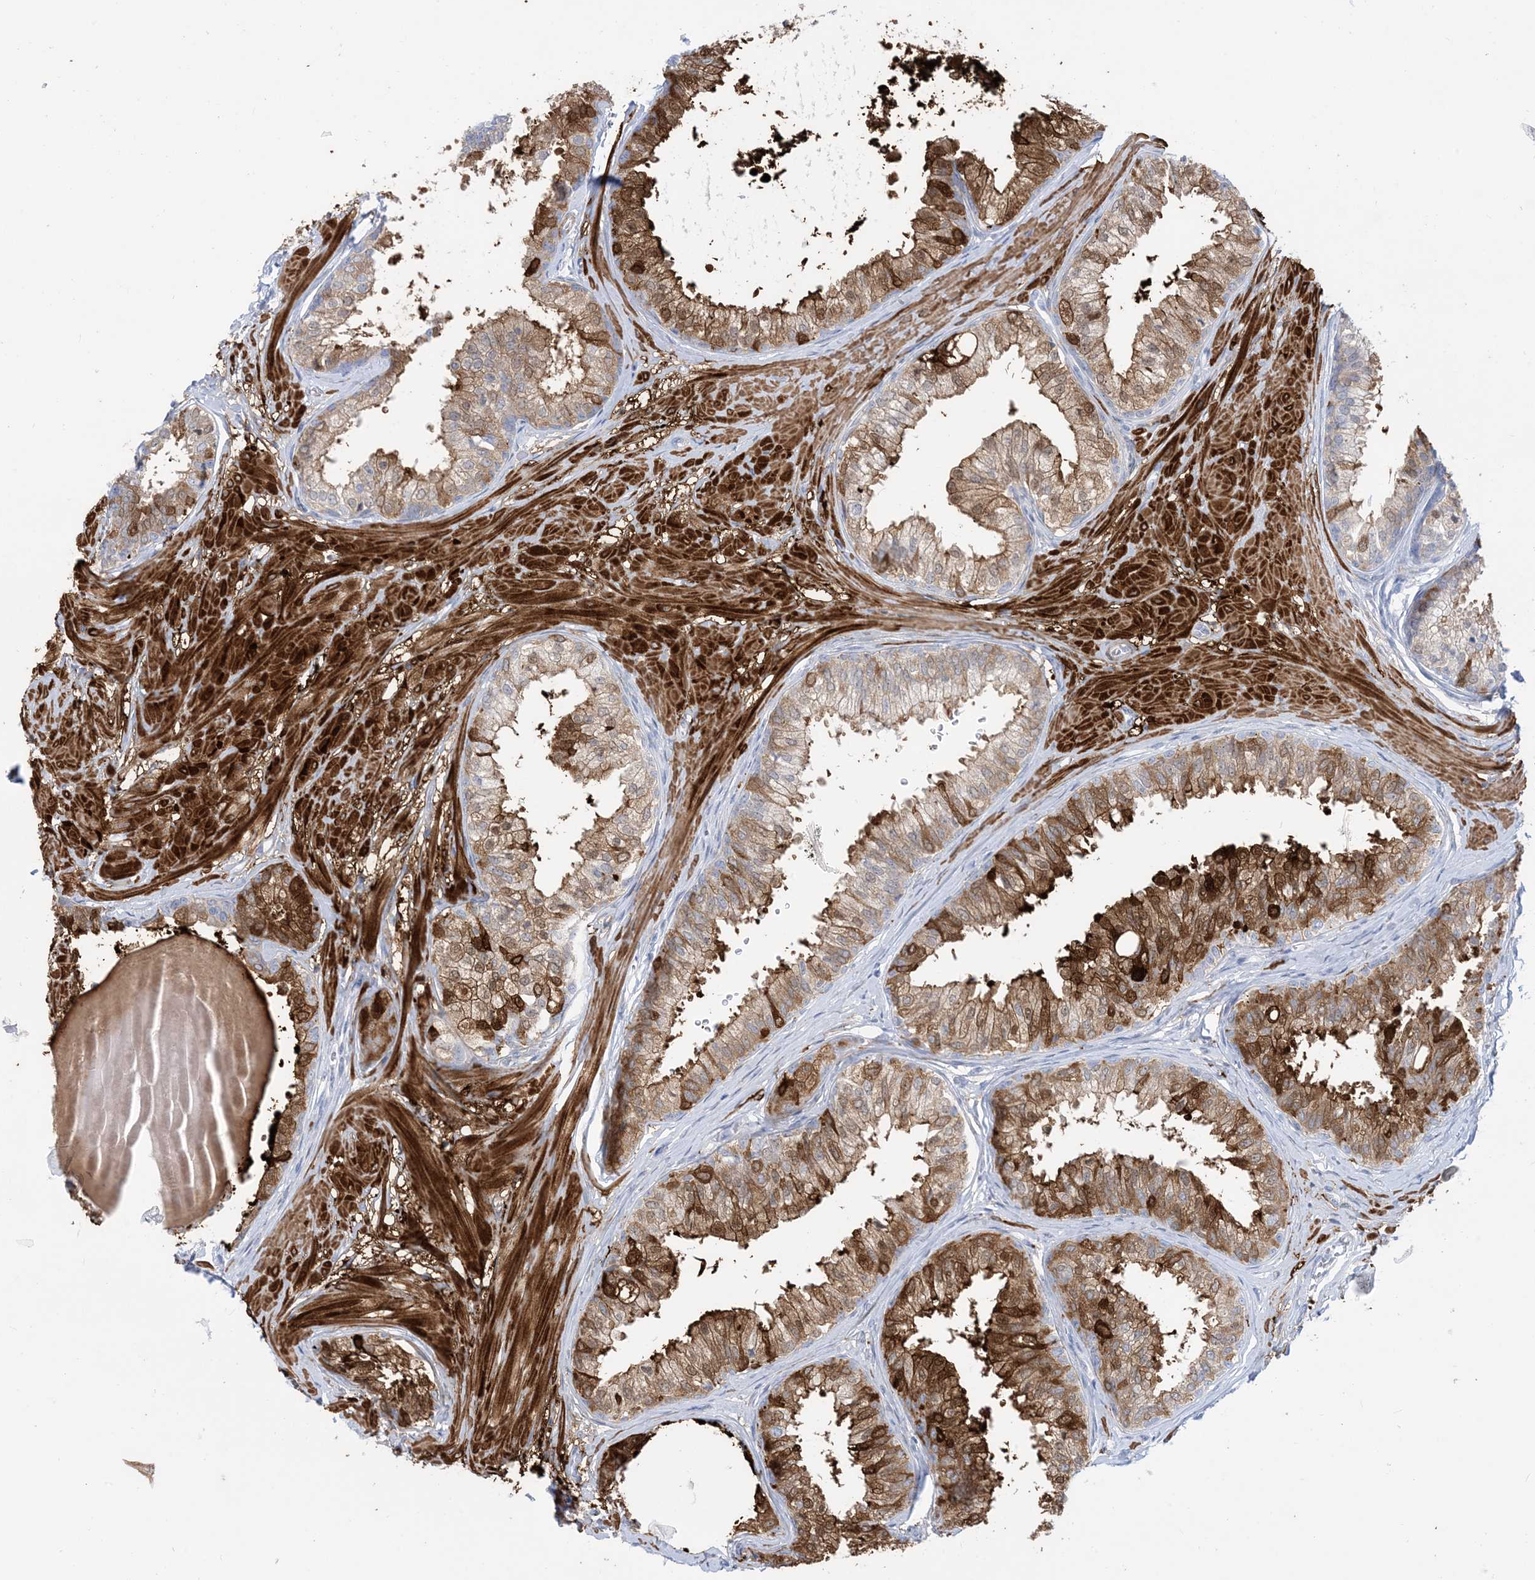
{"staining": {"intensity": "strong", "quantity": "25%-75%", "location": "cytoplasmic/membranous,nuclear"}, "tissue": "prostate", "cell_type": "Glandular cells", "image_type": "normal", "snomed": [{"axis": "morphology", "description": "Normal tissue, NOS"}, {"axis": "topography", "description": "Prostate"}], "caption": "About 25%-75% of glandular cells in benign human prostate exhibit strong cytoplasmic/membranous,nuclear protein expression as visualized by brown immunohistochemical staining.", "gene": "MARS2", "patient": {"sex": "male", "age": 48}}